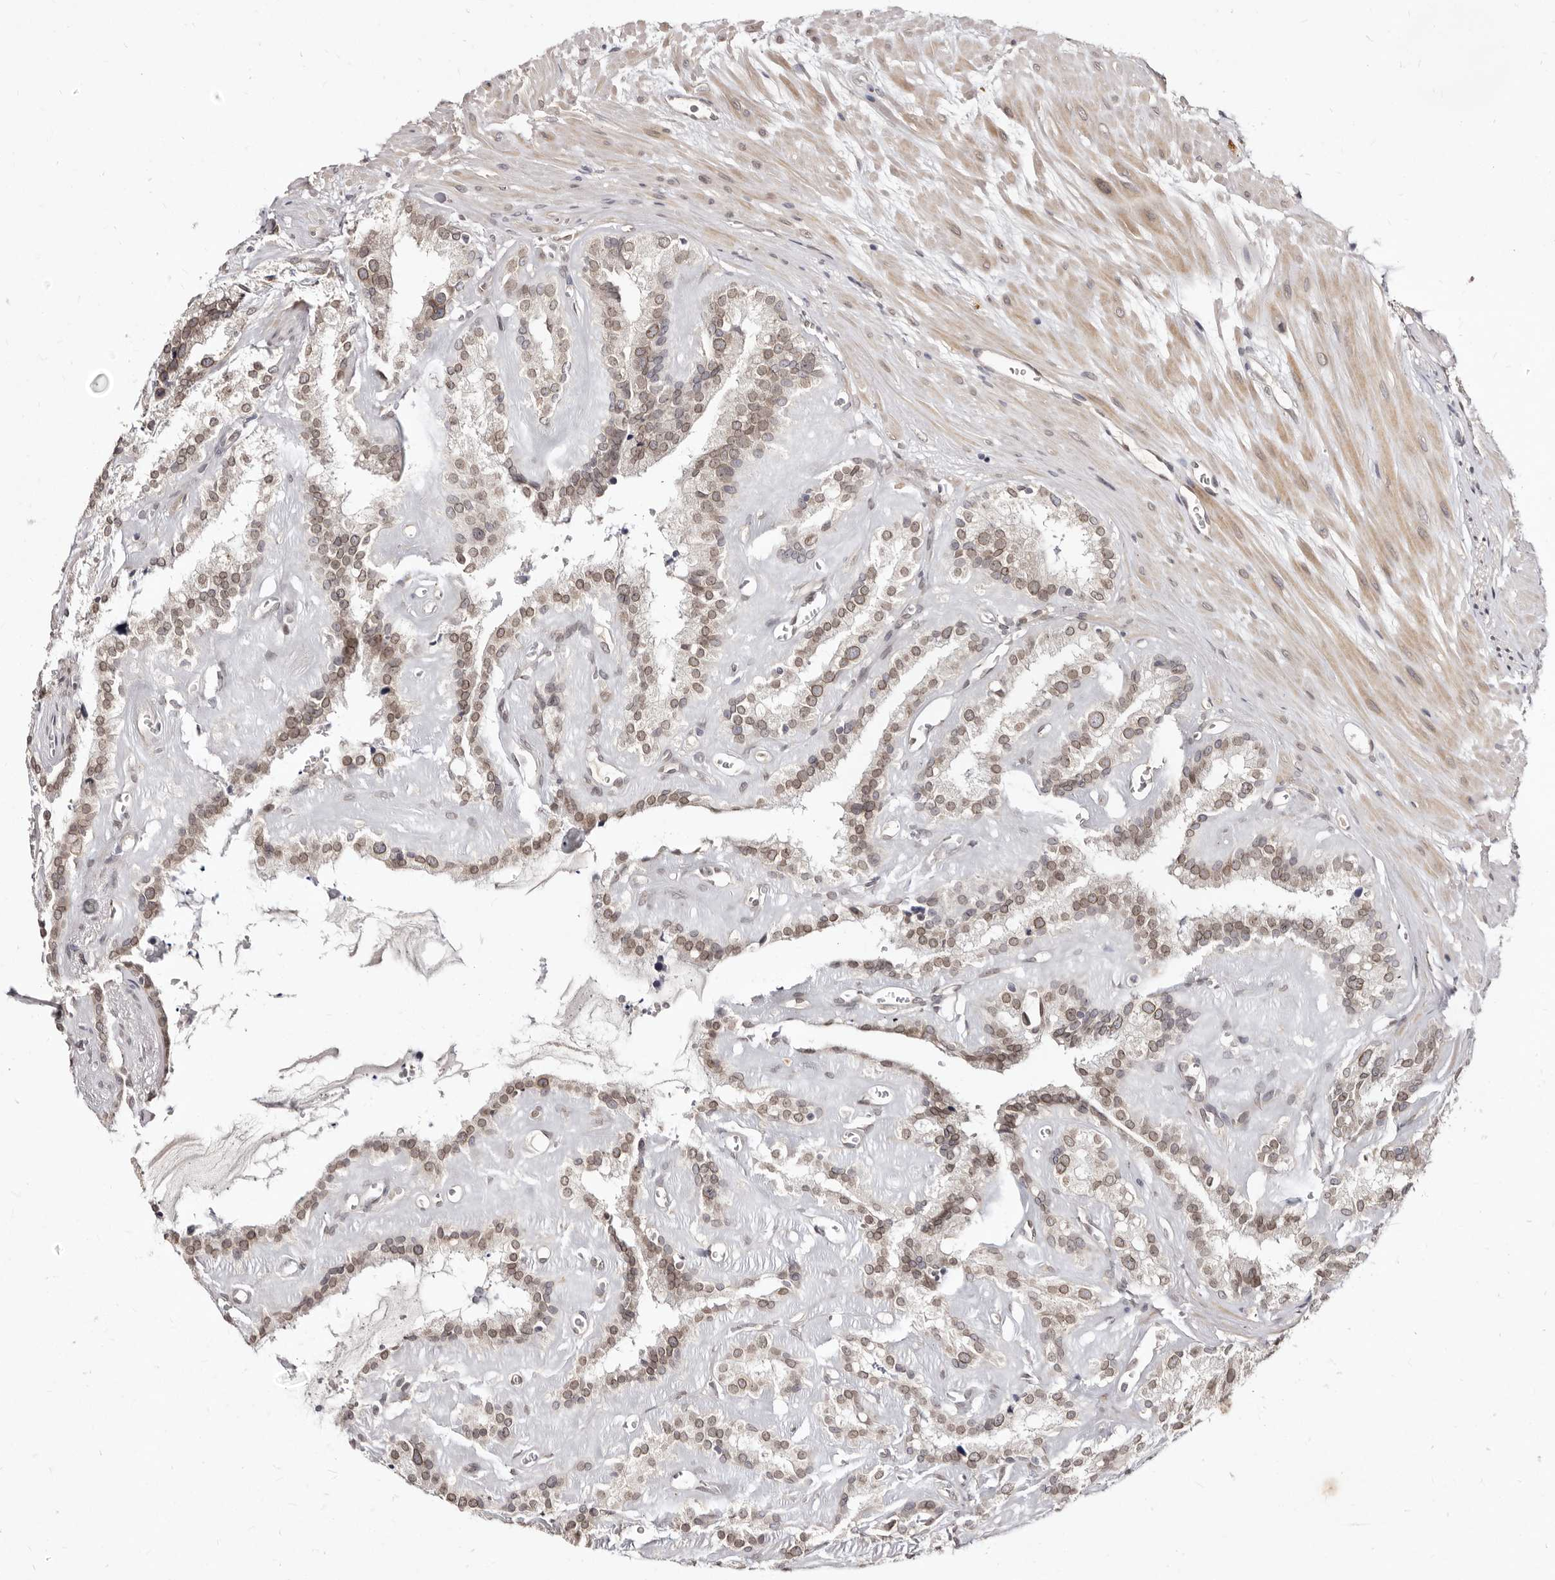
{"staining": {"intensity": "moderate", "quantity": ">75%", "location": "cytoplasmic/membranous,nuclear"}, "tissue": "seminal vesicle", "cell_type": "Glandular cells", "image_type": "normal", "snomed": [{"axis": "morphology", "description": "Normal tissue, NOS"}, {"axis": "topography", "description": "Prostate"}, {"axis": "topography", "description": "Seminal veicle"}], "caption": "A medium amount of moderate cytoplasmic/membranous,nuclear expression is appreciated in approximately >75% of glandular cells in normal seminal vesicle.", "gene": "LCORL", "patient": {"sex": "male", "age": 59}}